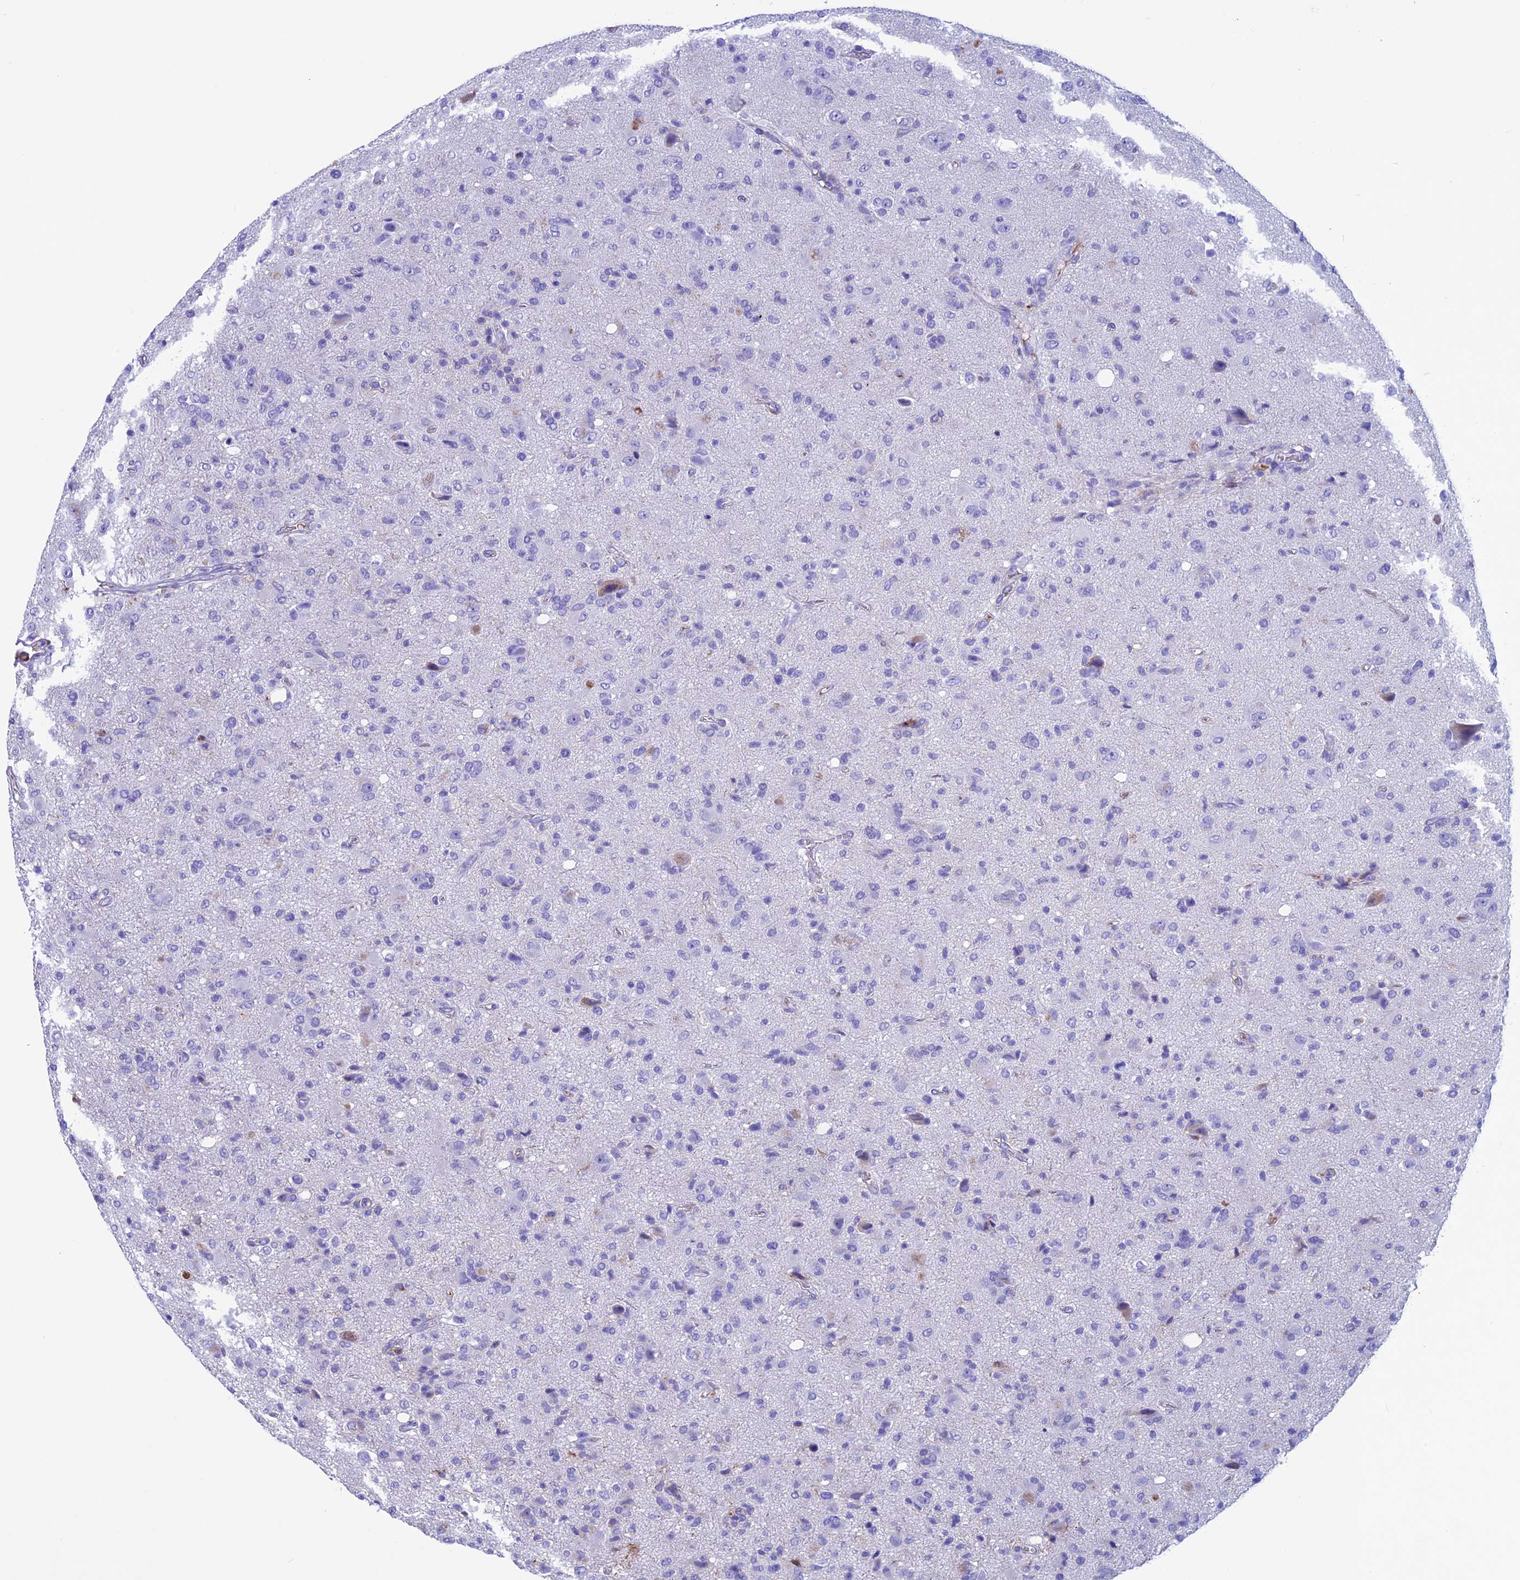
{"staining": {"intensity": "negative", "quantity": "none", "location": "none"}, "tissue": "glioma", "cell_type": "Tumor cells", "image_type": "cancer", "snomed": [{"axis": "morphology", "description": "Glioma, malignant, High grade"}, {"axis": "topography", "description": "Brain"}], "caption": "IHC histopathology image of glioma stained for a protein (brown), which demonstrates no expression in tumor cells.", "gene": "IGSF6", "patient": {"sex": "female", "age": 57}}